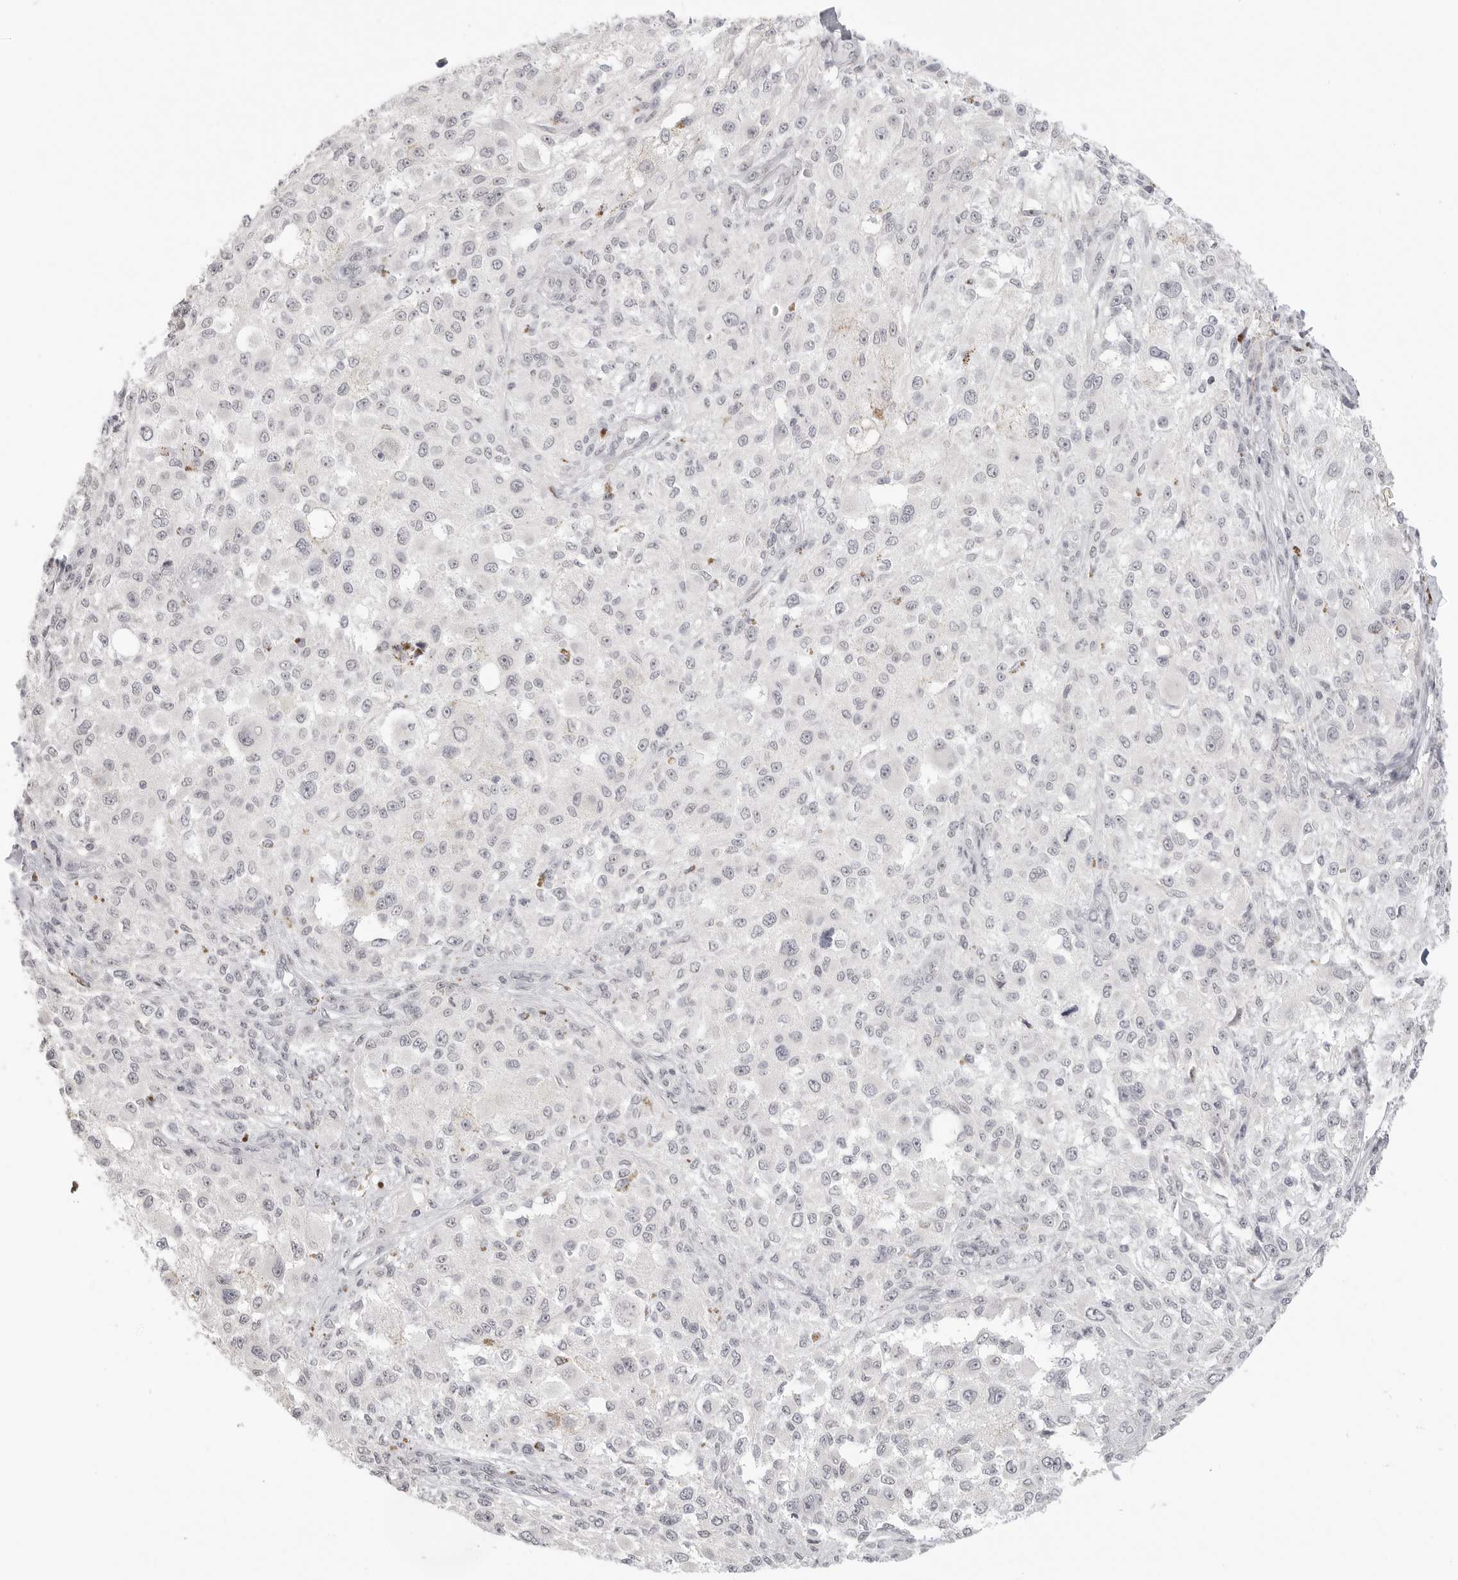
{"staining": {"intensity": "negative", "quantity": "none", "location": "none"}, "tissue": "melanoma", "cell_type": "Tumor cells", "image_type": "cancer", "snomed": [{"axis": "morphology", "description": "Necrosis, NOS"}, {"axis": "morphology", "description": "Malignant melanoma, NOS"}, {"axis": "topography", "description": "Skin"}], "caption": "Immunohistochemistry photomicrograph of neoplastic tissue: melanoma stained with DAB (3,3'-diaminobenzidine) shows no significant protein expression in tumor cells.", "gene": "KLK11", "patient": {"sex": "female", "age": 87}}